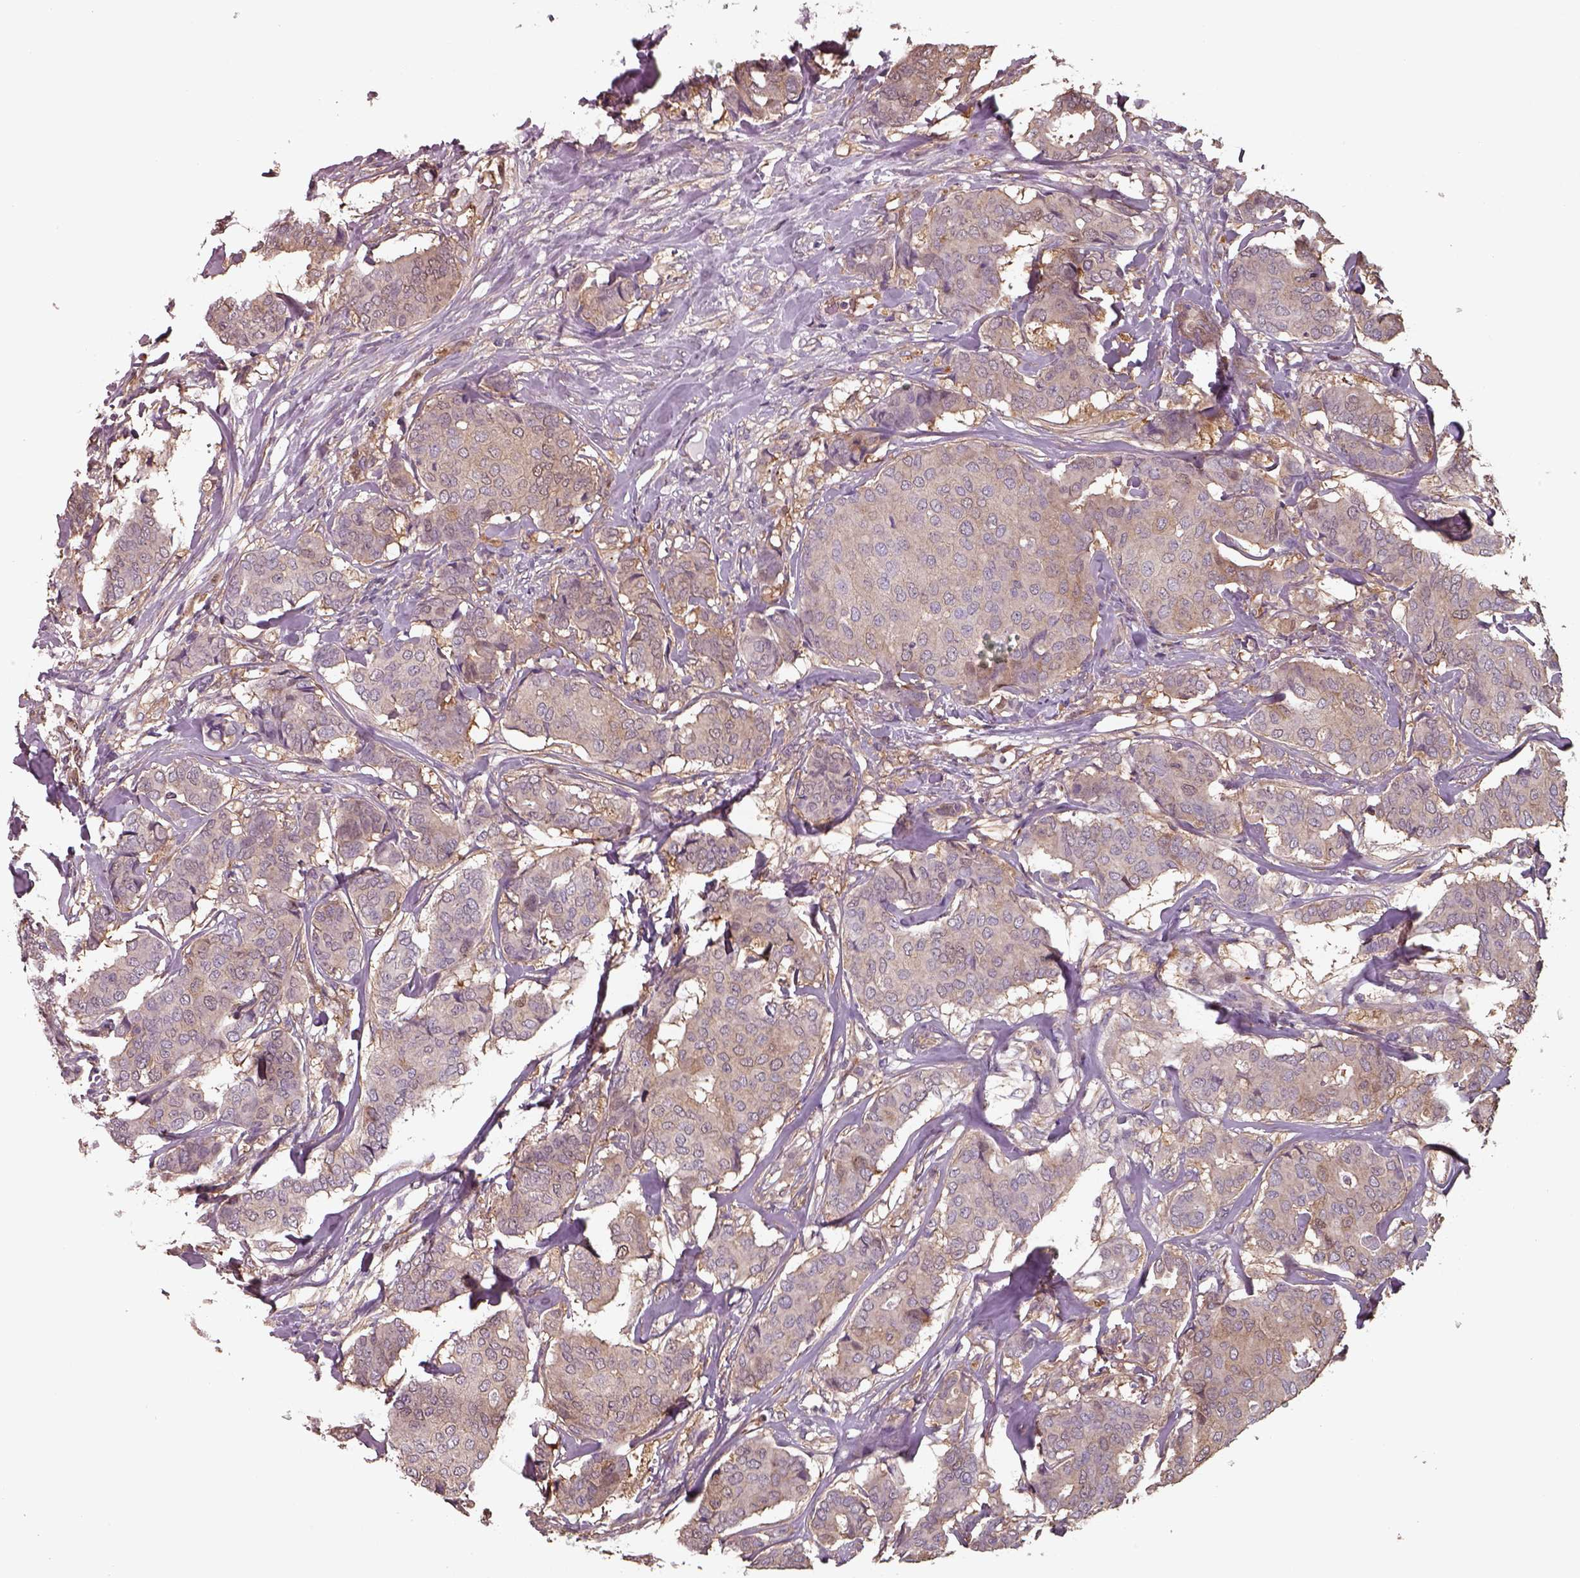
{"staining": {"intensity": "weak", "quantity": "<25%", "location": "cytoplasmic/membranous"}, "tissue": "breast cancer", "cell_type": "Tumor cells", "image_type": "cancer", "snomed": [{"axis": "morphology", "description": "Duct carcinoma"}, {"axis": "topography", "description": "Breast"}], "caption": "The photomicrograph exhibits no significant positivity in tumor cells of infiltrating ductal carcinoma (breast).", "gene": "ISYNA1", "patient": {"sex": "female", "age": 75}}